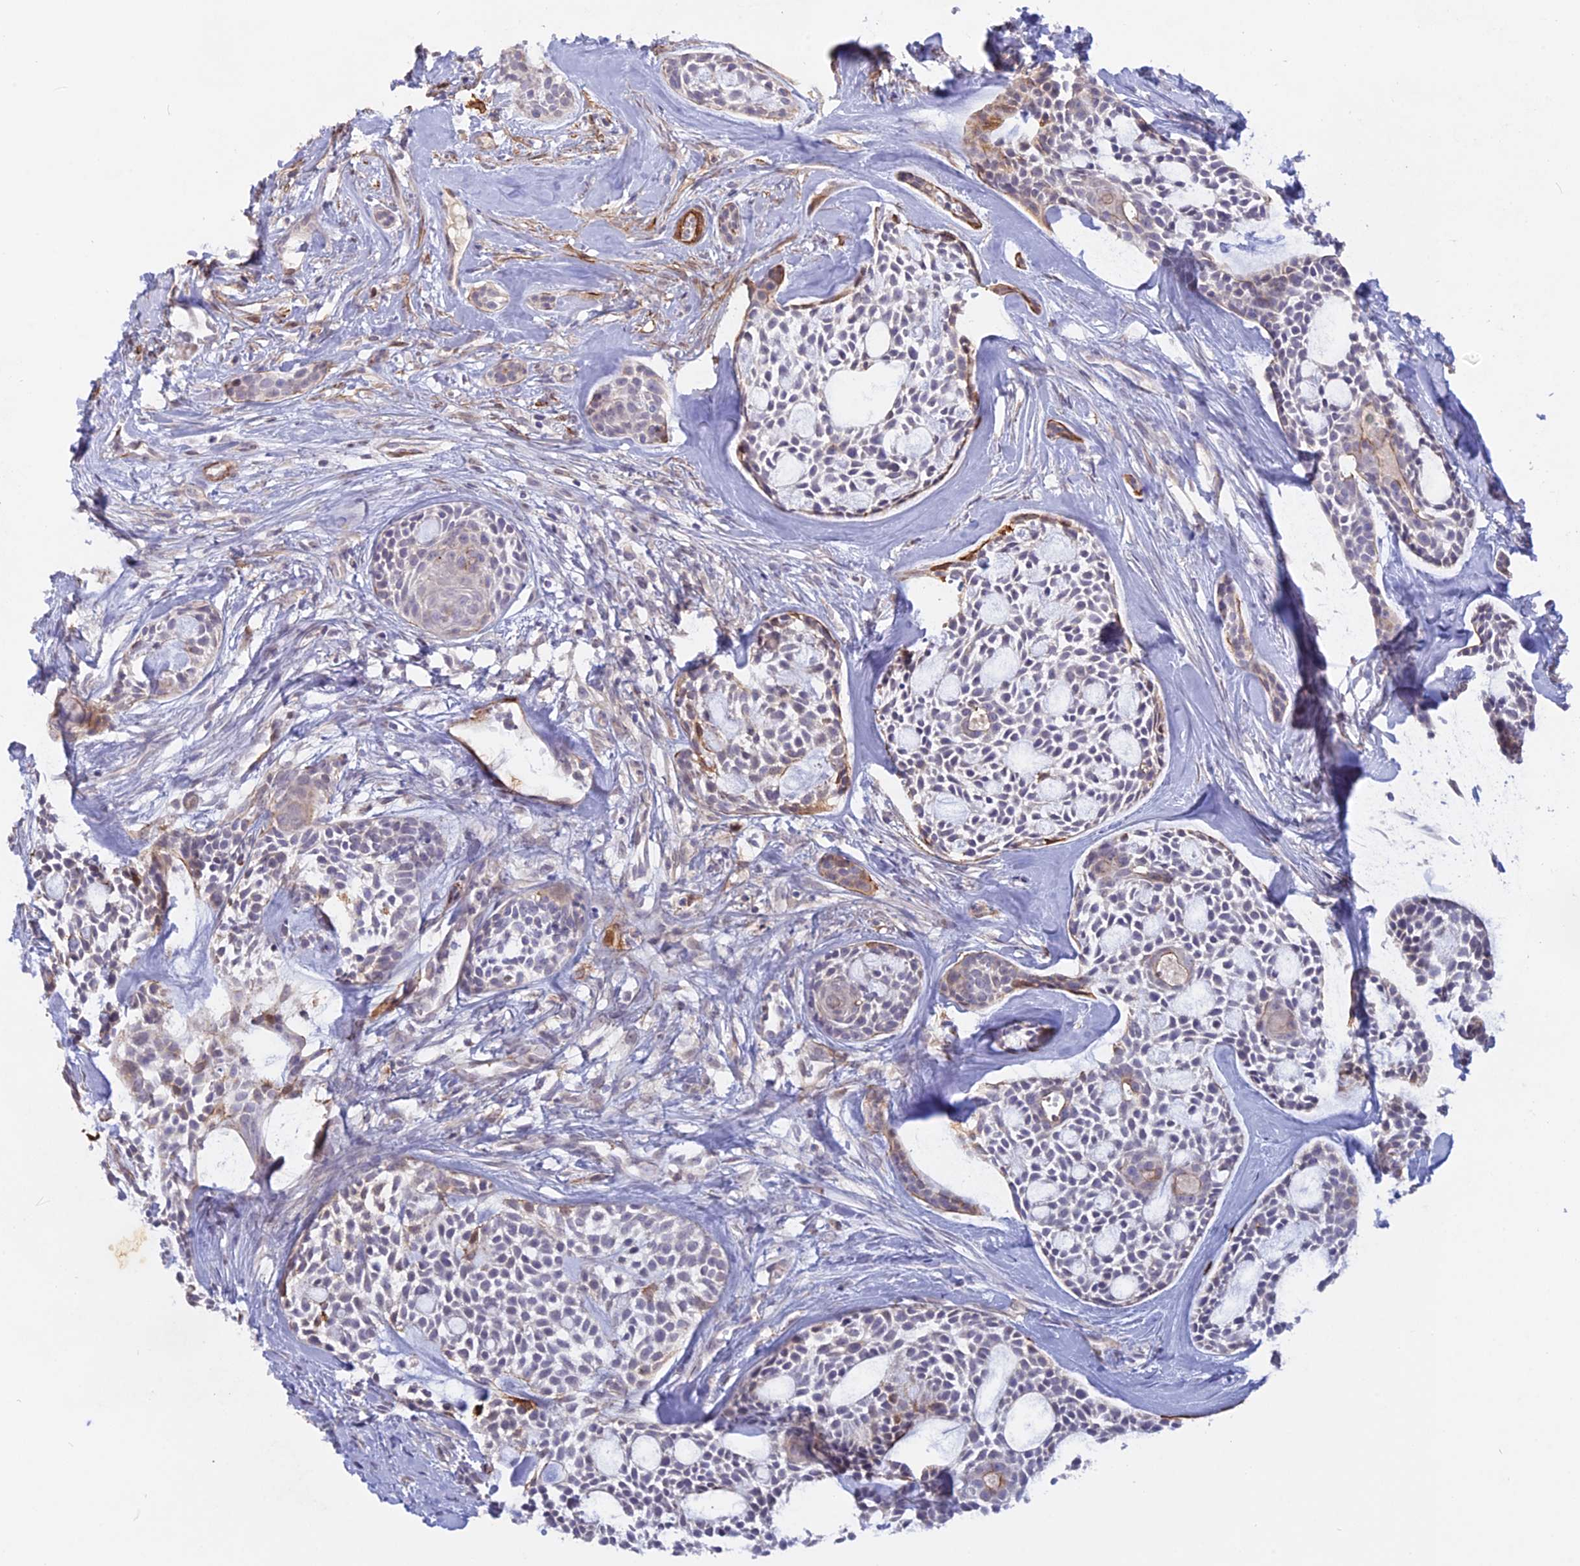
{"staining": {"intensity": "moderate", "quantity": "<25%", "location": "cytoplasmic/membranous"}, "tissue": "head and neck cancer", "cell_type": "Tumor cells", "image_type": "cancer", "snomed": [{"axis": "morphology", "description": "Adenocarcinoma, NOS"}, {"axis": "topography", "description": "Subcutis"}, {"axis": "topography", "description": "Head-Neck"}], "caption": "Protein expression analysis of human adenocarcinoma (head and neck) reveals moderate cytoplasmic/membranous expression in about <25% of tumor cells.", "gene": "CCDC154", "patient": {"sex": "female", "age": 73}}